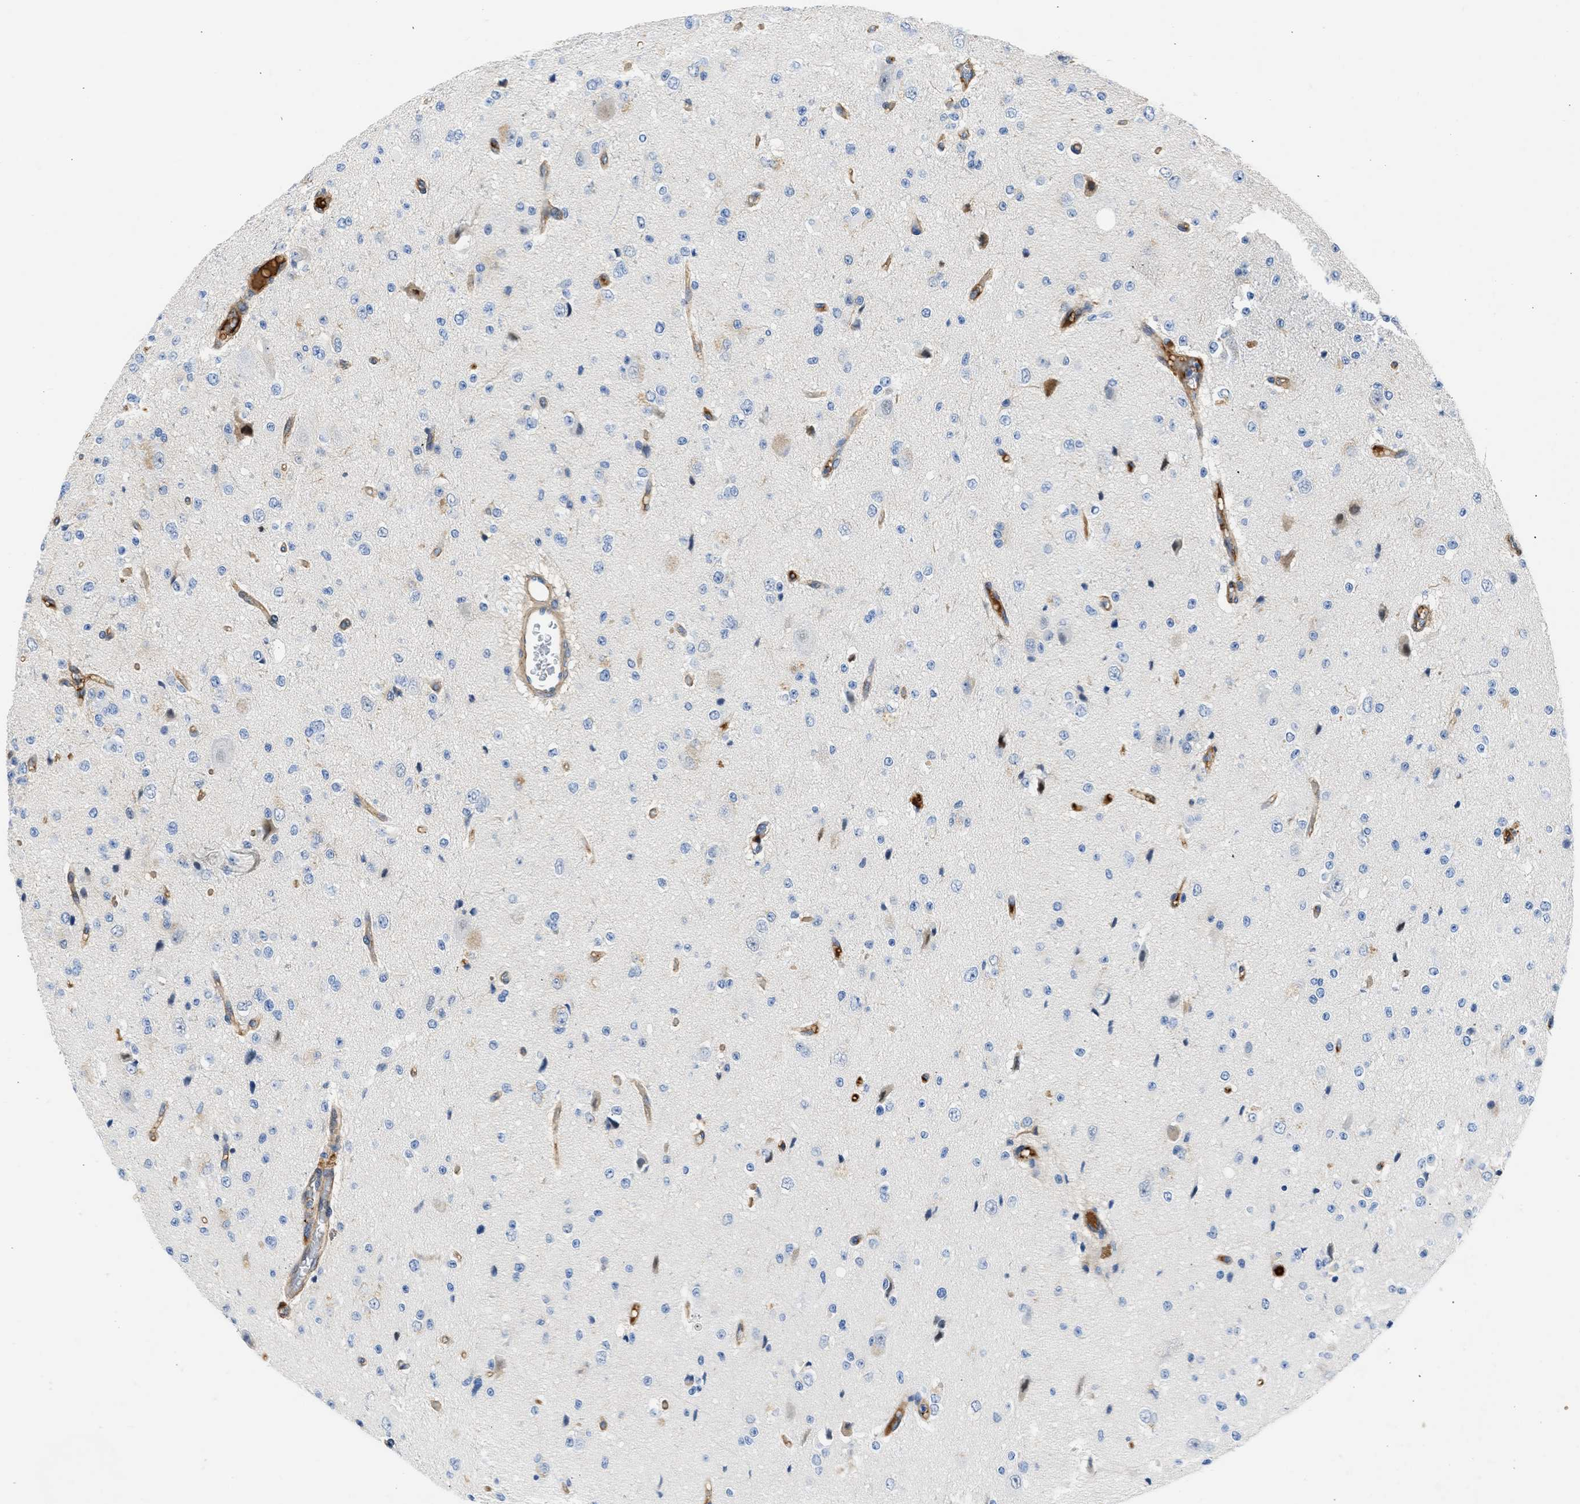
{"staining": {"intensity": "weak", "quantity": "<25%", "location": "cytoplasmic/membranous"}, "tissue": "glioma", "cell_type": "Tumor cells", "image_type": "cancer", "snomed": [{"axis": "morphology", "description": "Glioma, malignant, High grade"}, {"axis": "topography", "description": "pancreas cauda"}], "caption": "Immunohistochemistry photomicrograph of neoplastic tissue: glioma stained with DAB demonstrates no significant protein expression in tumor cells.", "gene": "MAS1L", "patient": {"sex": "male", "age": 60}}